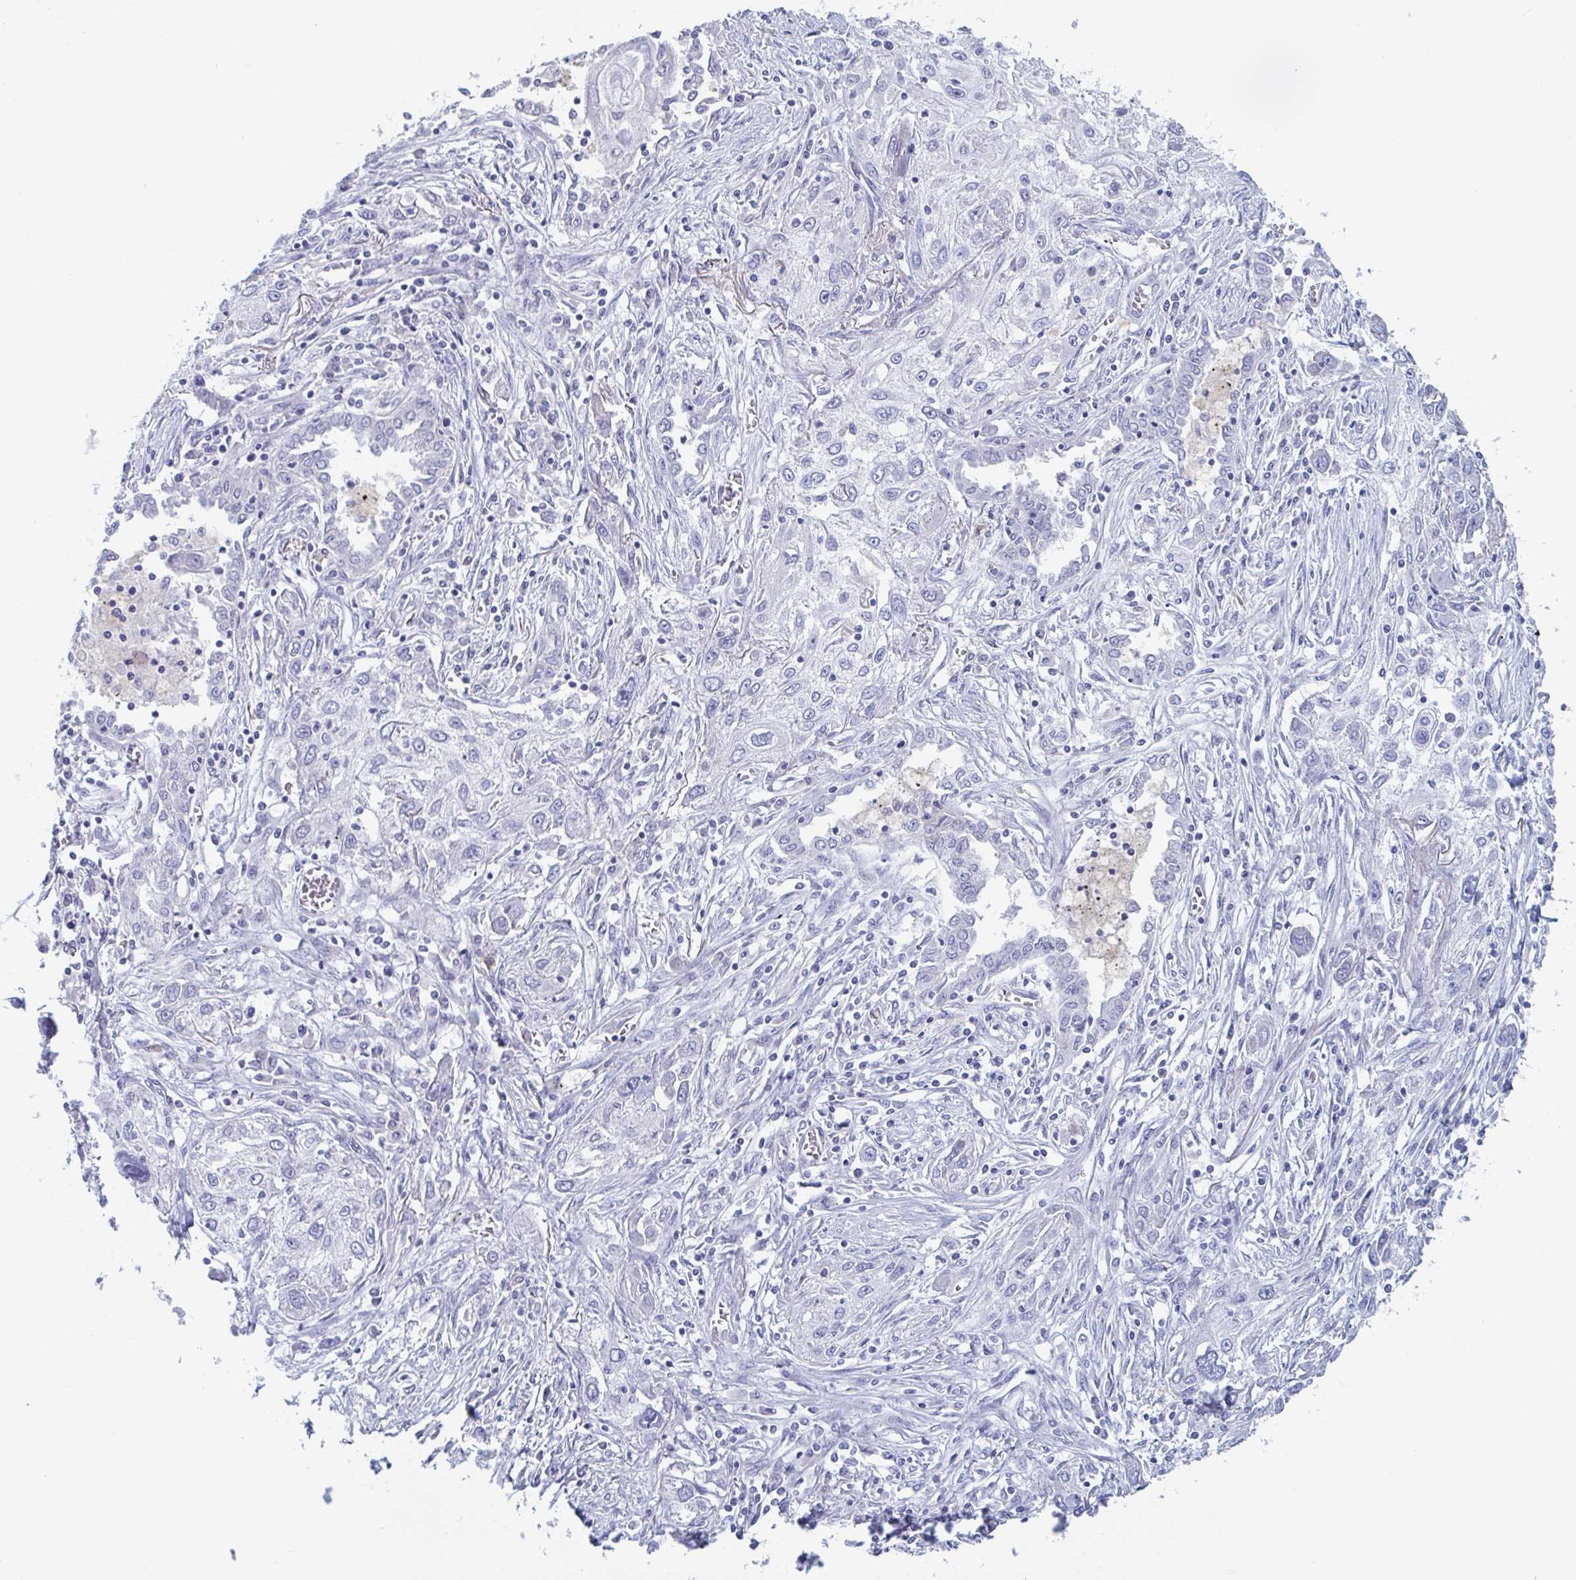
{"staining": {"intensity": "negative", "quantity": "none", "location": "none"}, "tissue": "lung cancer", "cell_type": "Tumor cells", "image_type": "cancer", "snomed": [{"axis": "morphology", "description": "Squamous cell carcinoma, NOS"}, {"axis": "topography", "description": "Lung"}], "caption": "Immunohistochemical staining of human lung squamous cell carcinoma exhibits no significant expression in tumor cells. The staining is performed using DAB brown chromogen with nuclei counter-stained in using hematoxylin.", "gene": "NT5C3B", "patient": {"sex": "female", "age": 69}}